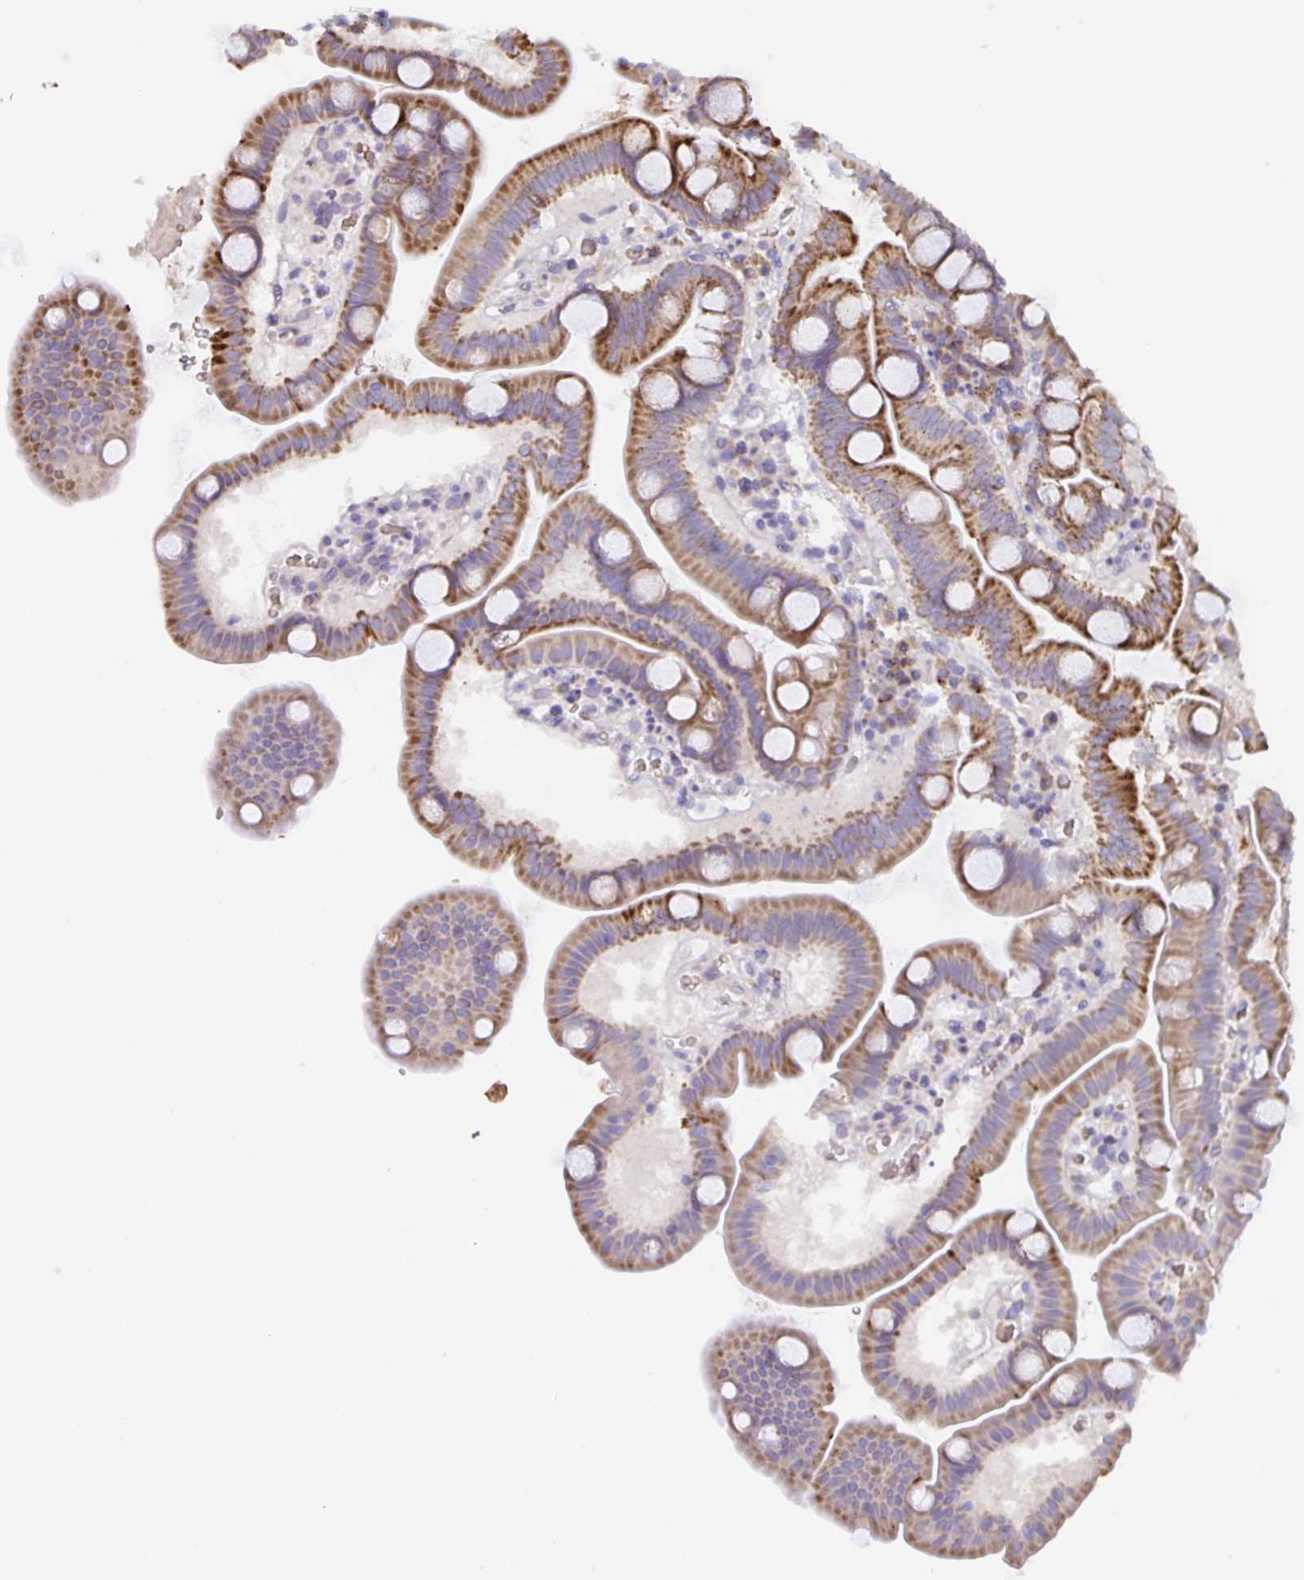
{"staining": {"intensity": "moderate", "quantity": ">75%", "location": "cytoplasmic/membranous"}, "tissue": "duodenum", "cell_type": "Glandular cells", "image_type": "normal", "snomed": [{"axis": "morphology", "description": "Normal tissue, NOS"}, {"axis": "topography", "description": "Duodenum"}], "caption": "Moderate cytoplasmic/membranous expression is appreciated in approximately >75% of glandular cells in normal duodenum.", "gene": "TMEM71", "patient": {"sex": "male", "age": 59}}